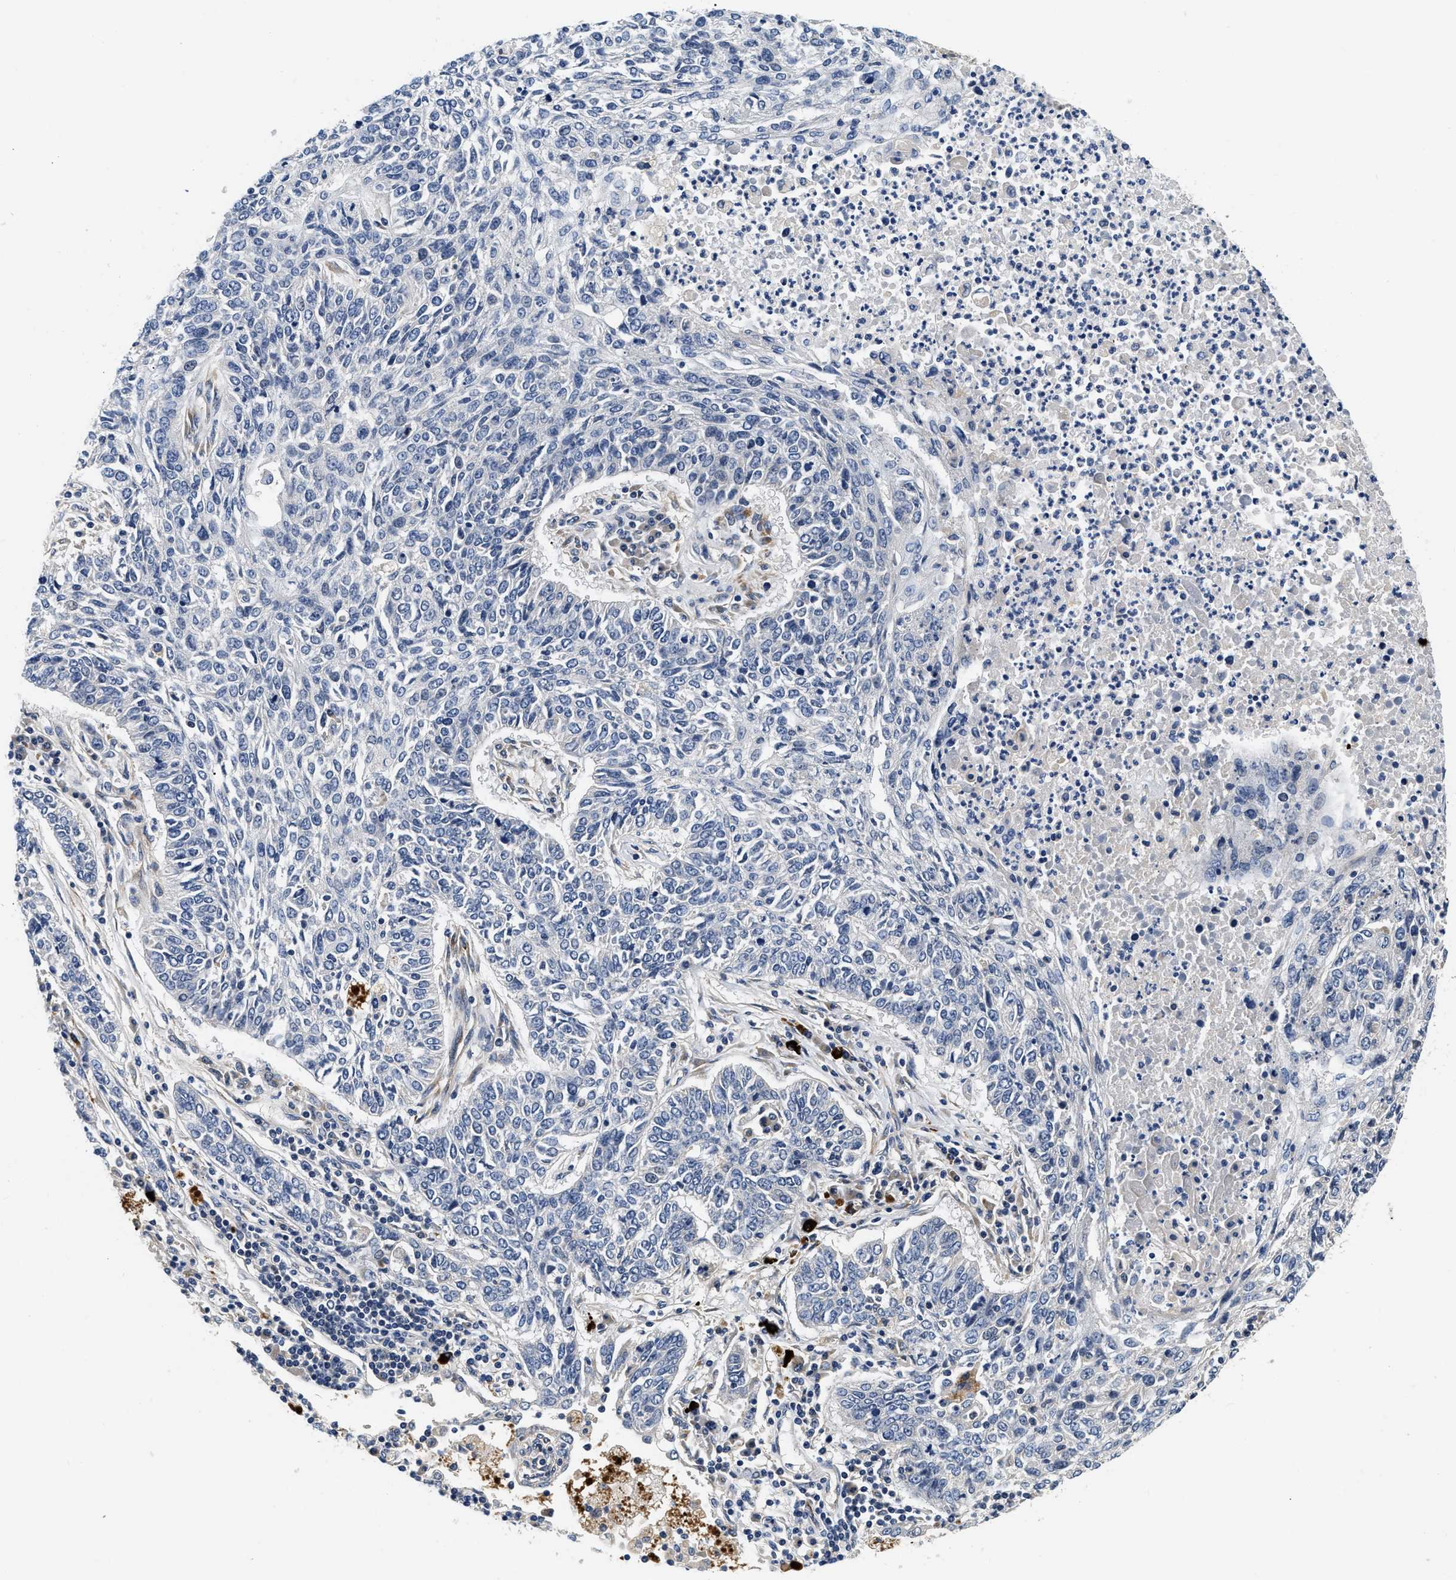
{"staining": {"intensity": "negative", "quantity": "none", "location": "none"}, "tissue": "lung cancer", "cell_type": "Tumor cells", "image_type": "cancer", "snomed": [{"axis": "morphology", "description": "Normal tissue, NOS"}, {"axis": "morphology", "description": "Squamous cell carcinoma, NOS"}, {"axis": "topography", "description": "Cartilage tissue"}, {"axis": "topography", "description": "Bronchus"}, {"axis": "topography", "description": "Lung"}], "caption": "The immunohistochemistry (IHC) photomicrograph has no significant expression in tumor cells of lung cancer tissue. (Immunohistochemistry (ihc), brightfield microscopy, high magnification).", "gene": "NME6", "patient": {"sex": "female", "age": 49}}